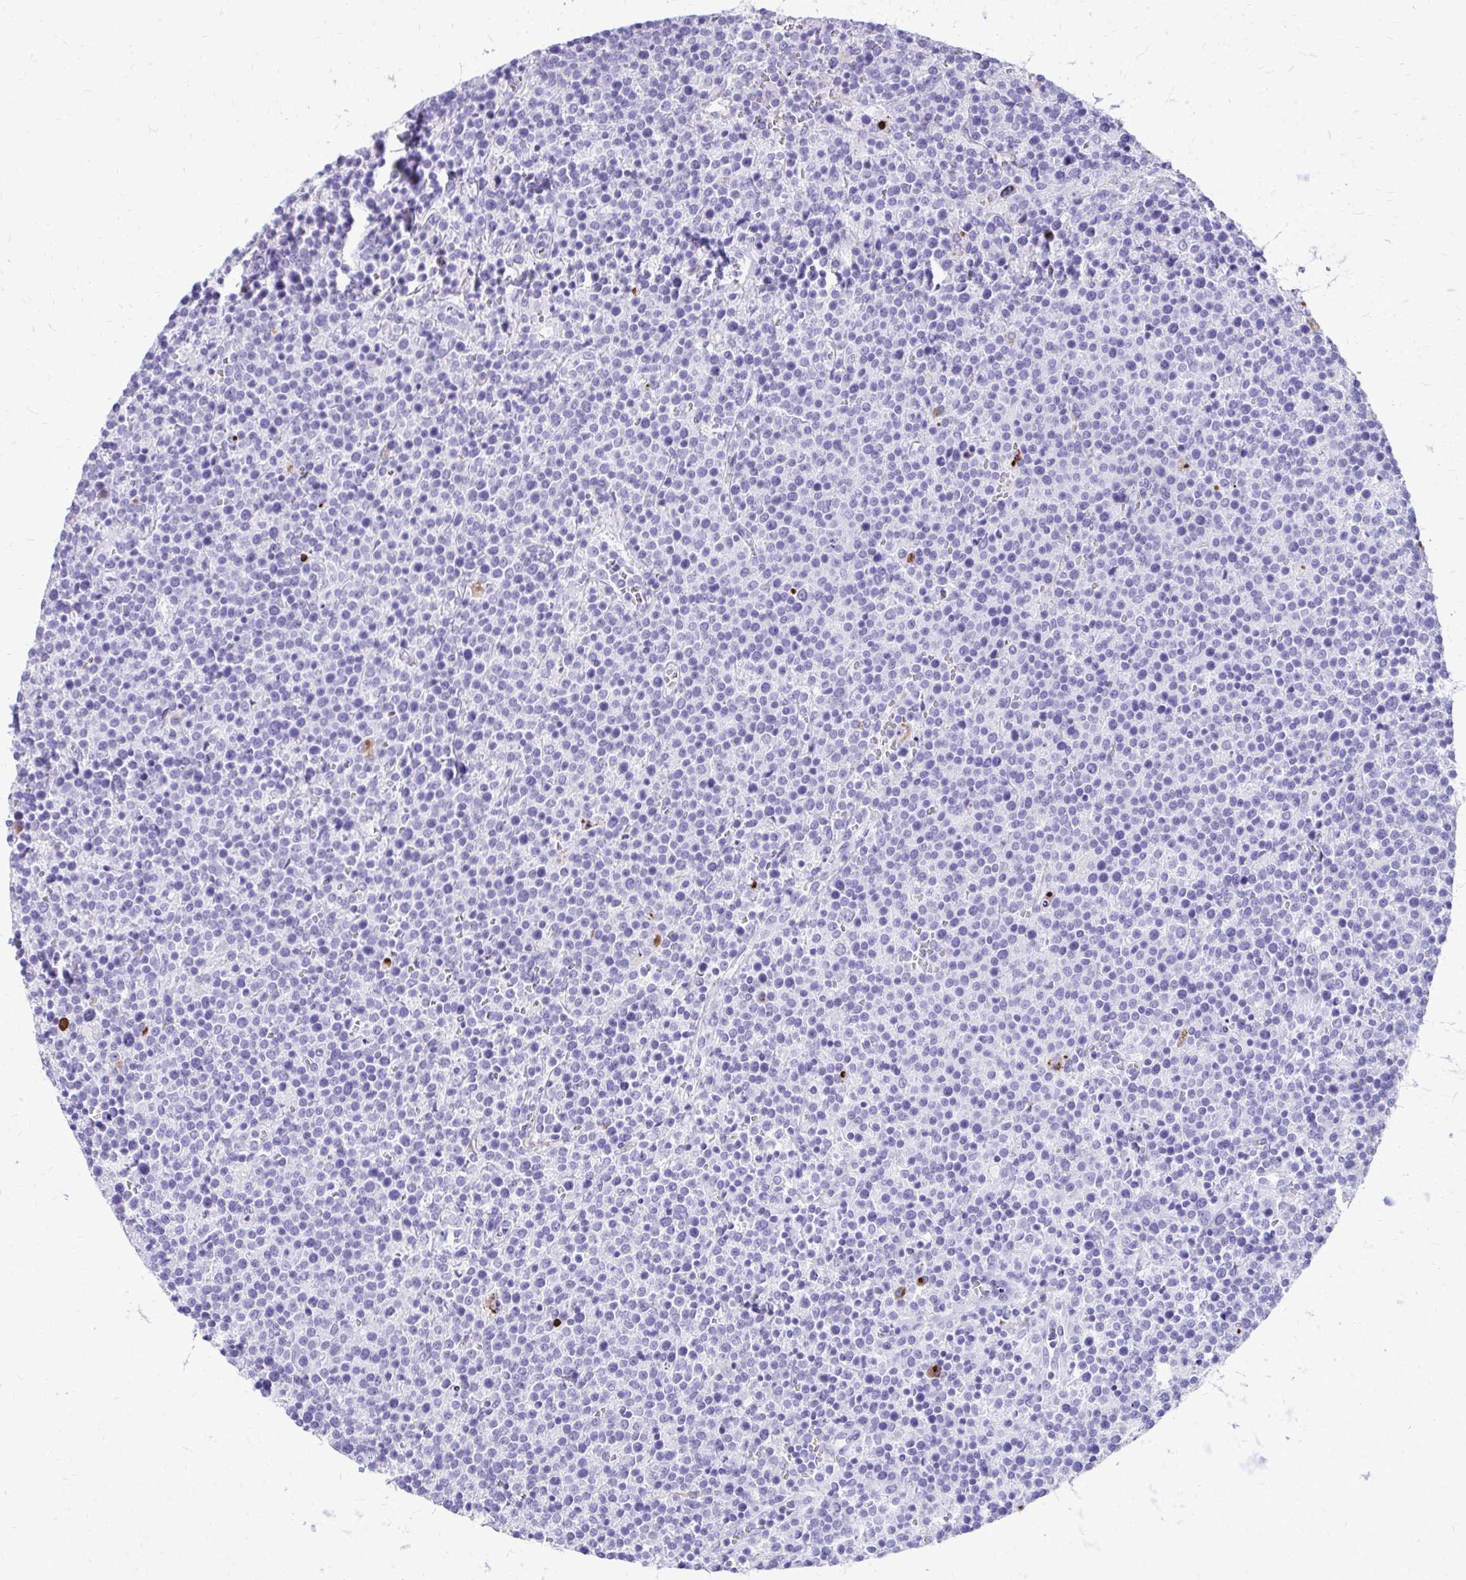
{"staining": {"intensity": "negative", "quantity": "none", "location": "none"}, "tissue": "lymphoma", "cell_type": "Tumor cells", "image_type": "cancer", "snomed": [{"axis": "morphology", "description": "Malignant lymphoma, non-Hodgkin's type, High grade"}, {"axis": "topography", "description": "Lymph node"}], "caption": "Tumor cells are negative for brown protein staining in malignant lymphoma, non-Hodgkin's type (high-grade). (DAB (3,3'-diaminobenzidine) IHC visualized using brightfield microscopy, high magnification).", "gene": "SATL1", "patient": {"sex": "male", "age": 61}}